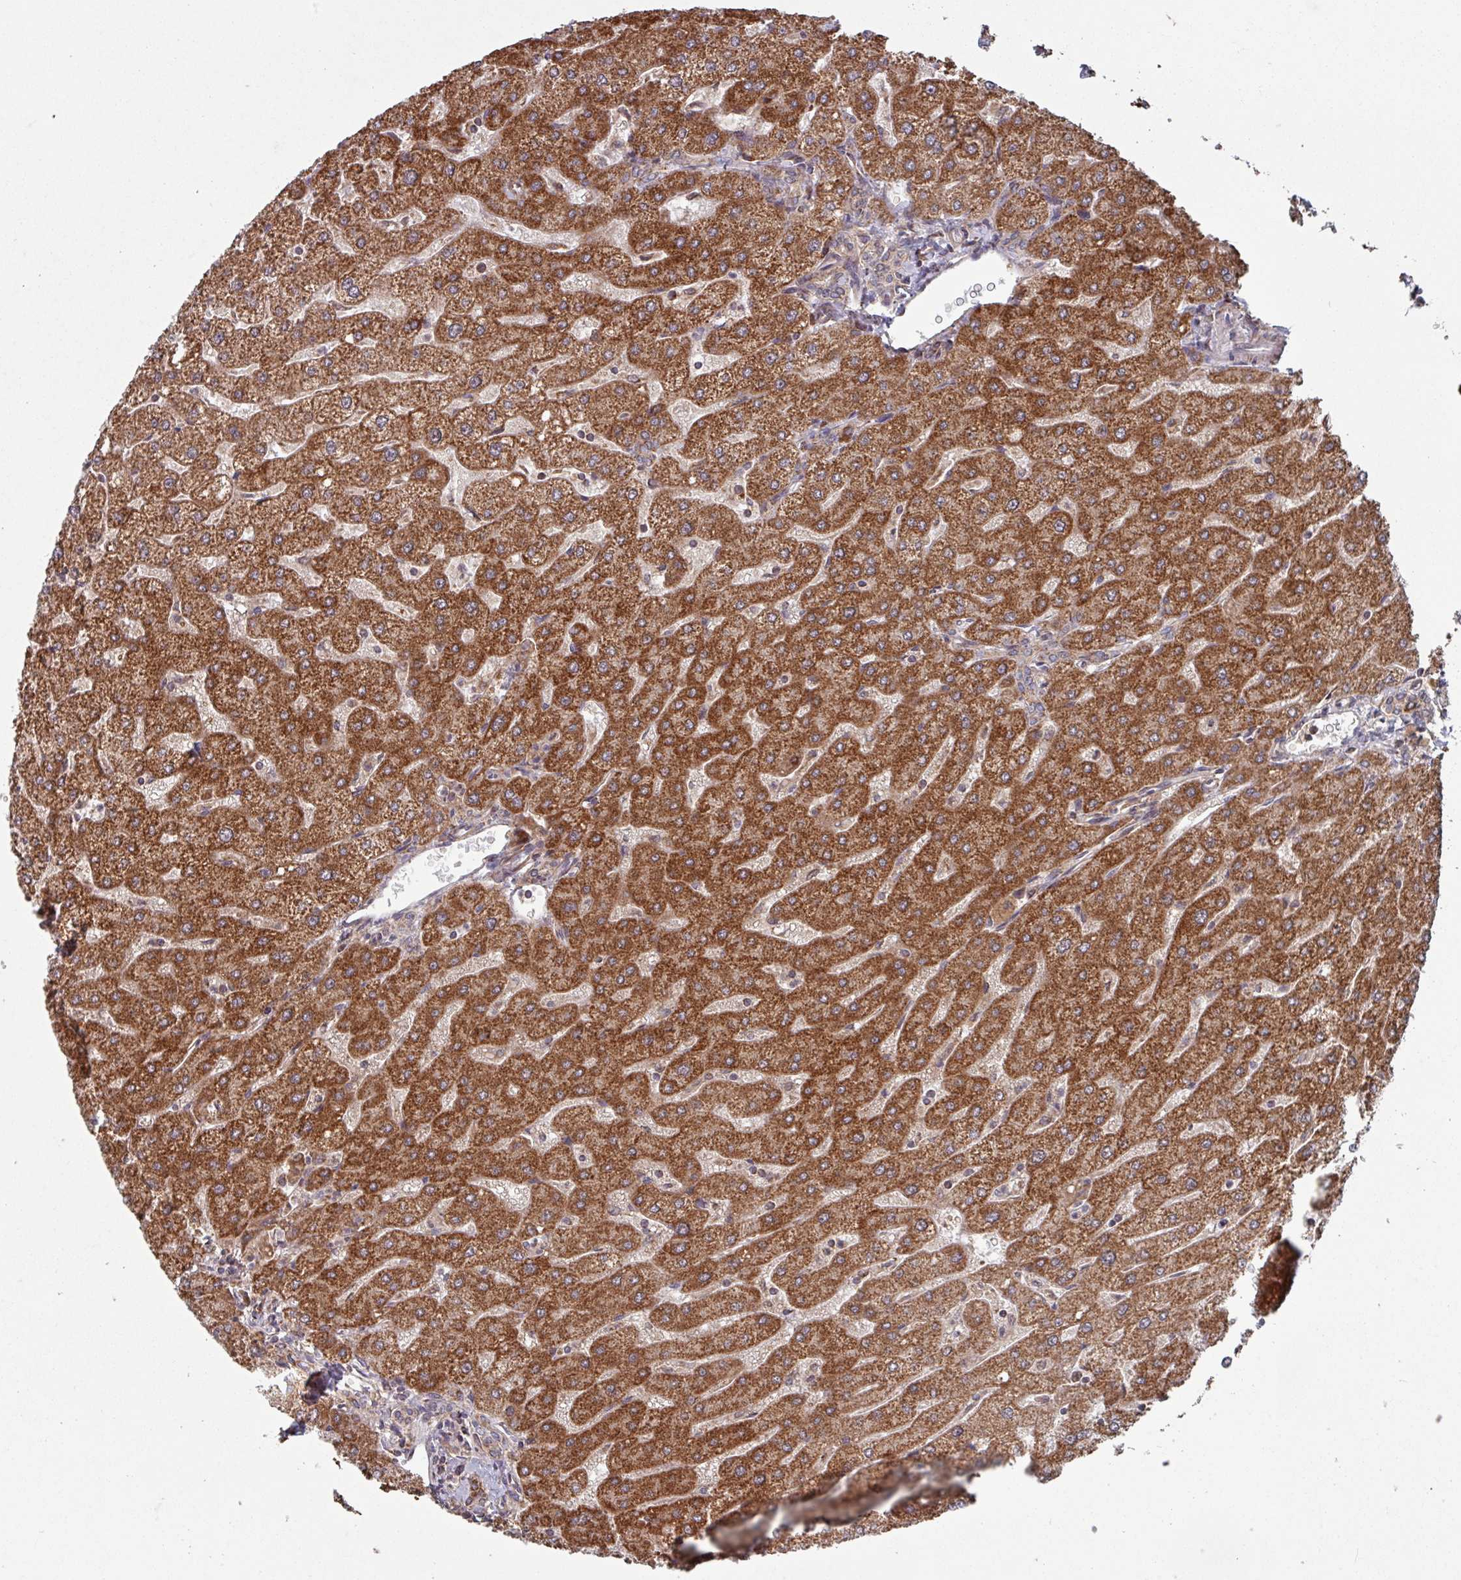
{"staining": {"intensity": "moderate", "quantity": "<25%", "location": "cytoplasmic/membranous"}, "tissue": "liver", "cell_type": "Cholangiocytes", "image_type": "normal", "snomed": [{"axis": "morphology", "description": "Normal tissue, NOS"}, {"axis": "topography", "description": "Liver"}], "caption": "Moderate cytoplasmic/membranous protein staining is seen in approximately <25% of cholangiocytes in liver.", "gene": "COX7C", "patient": {"sex": "male", "age": 67}}